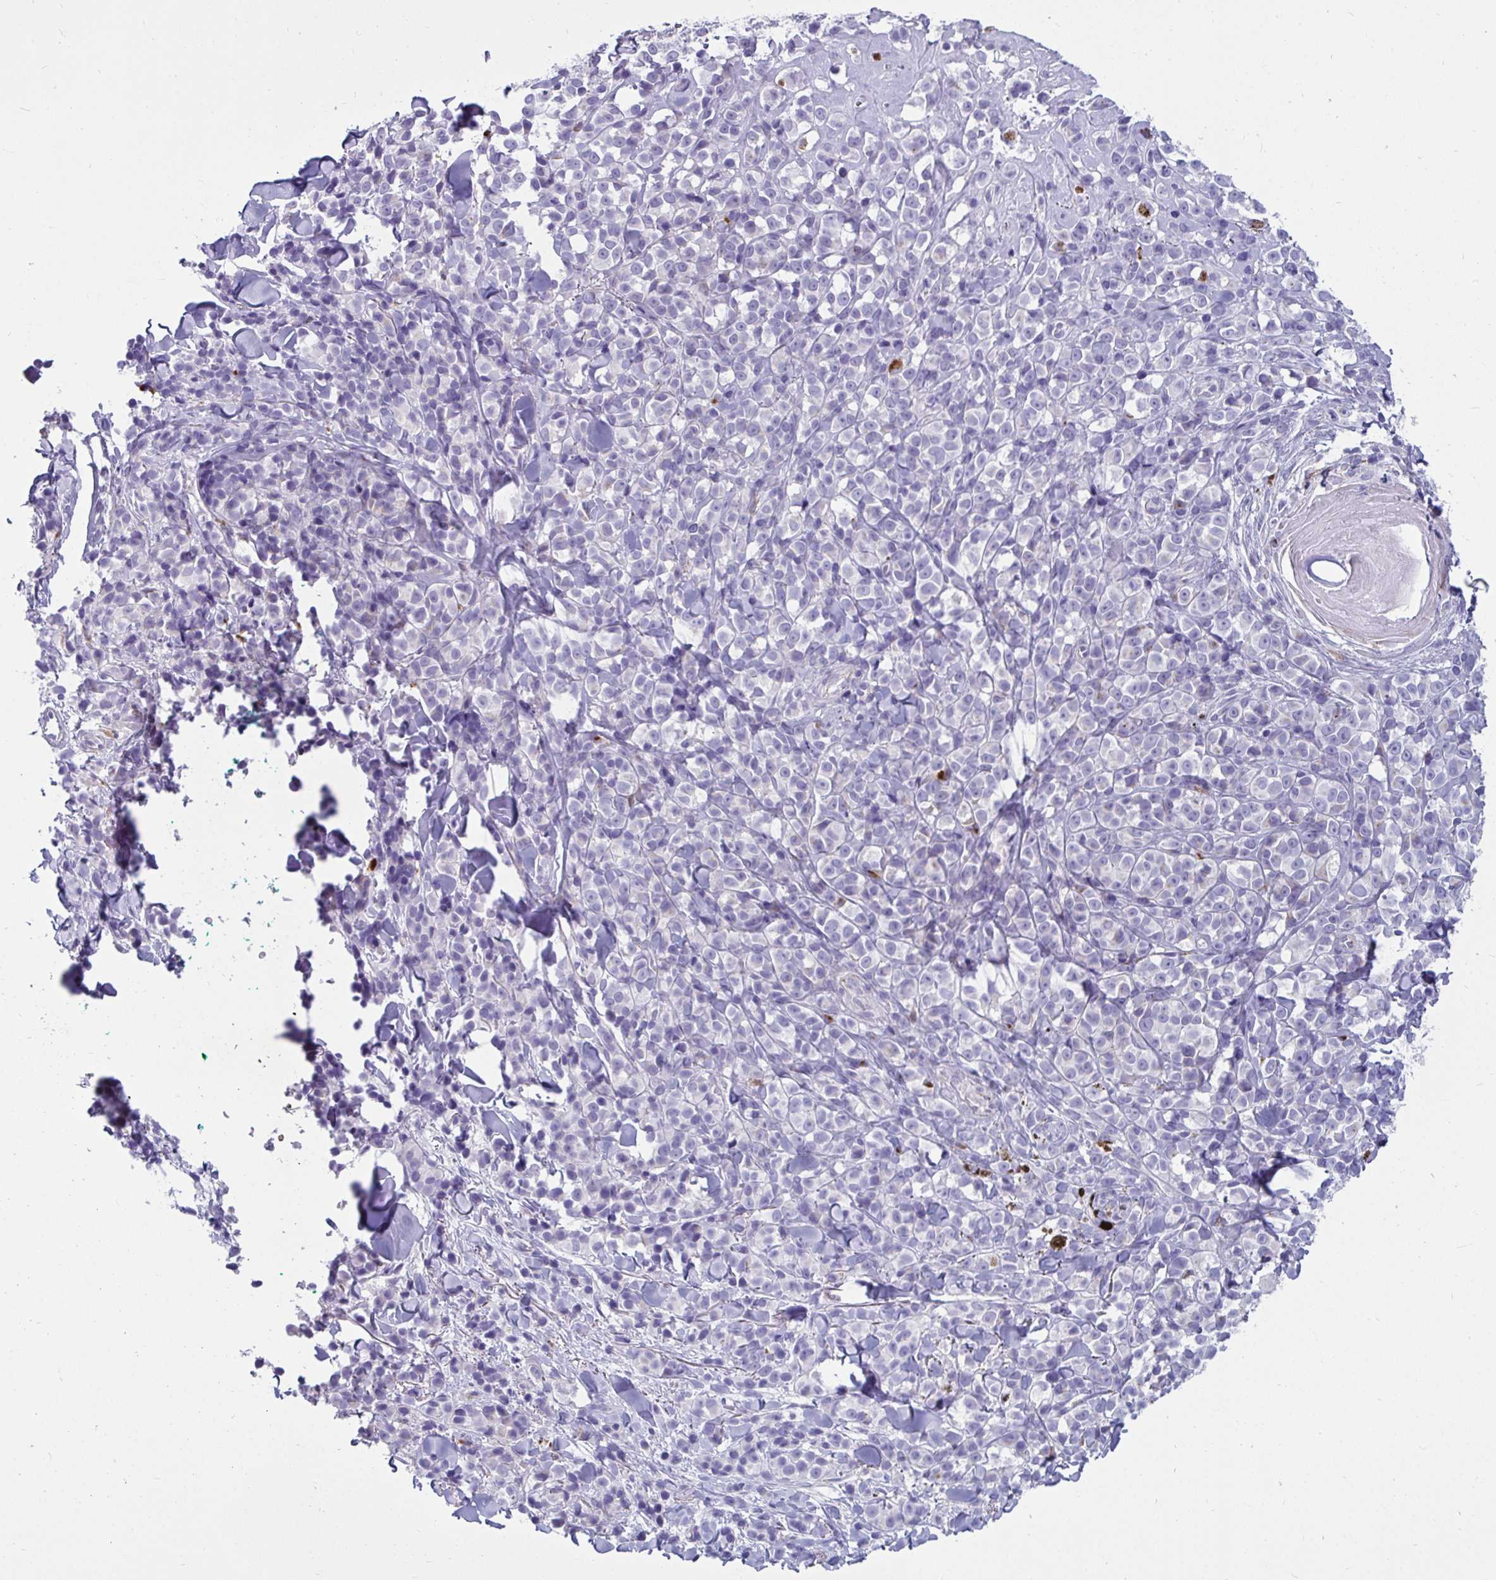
{"staining": {"intensity": "negative", "quantity": "none", "location": "none"}, "tissue": "melanoma", "cell_type": "Tumor cells", "image_type": "cancer", "snomed": [{"axis": "morphology", "description": "Malignant melanoma, NOS"}, {"axis": "topography", "description": "Skin"}], "caption": "Immunohistochemical staining of human melanoma demonstrates no significant staining in tumor cells.", "gene": "CTSZ", "patient": {"sex": "male", "age": 85}}